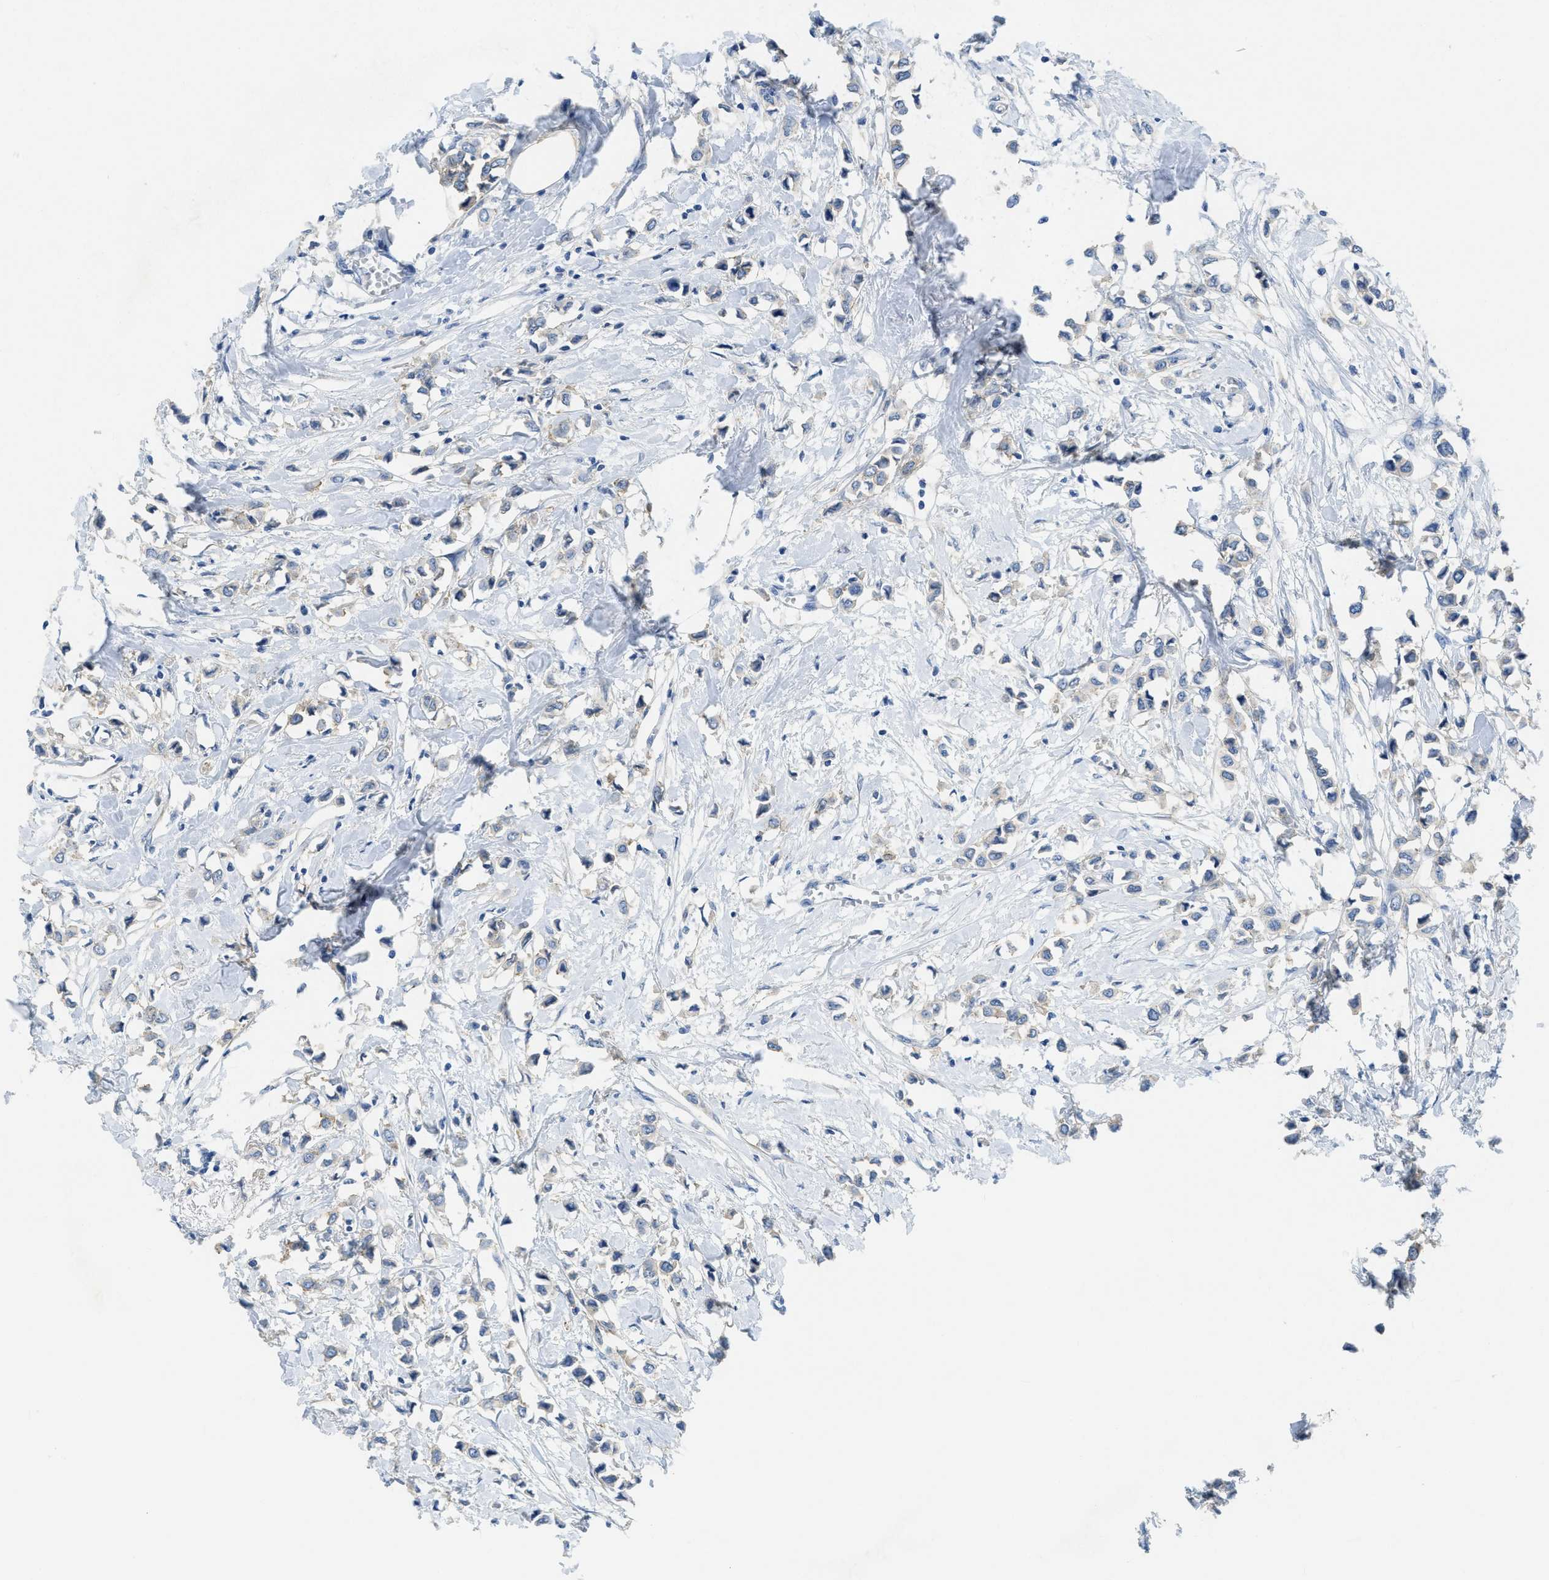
{"staining": {"intensity": "negative", "quantity": "none", "location": "none"}, "tissue": "breast cancer", "cell_type": "Tumor cells", "image_type": "cancer", "snomed": [{"axis": "morphology", "description": "Lobular carcinoma"}, {"axis": "topography", "description": "Breast"}], "caption": "This is an immunohistochemistry micrograph of human lobular carcinoma (breast). There is no positivity in tumor cells.", "gene": "CNNM4", "patient": {"sex": "female", "age": 51}}